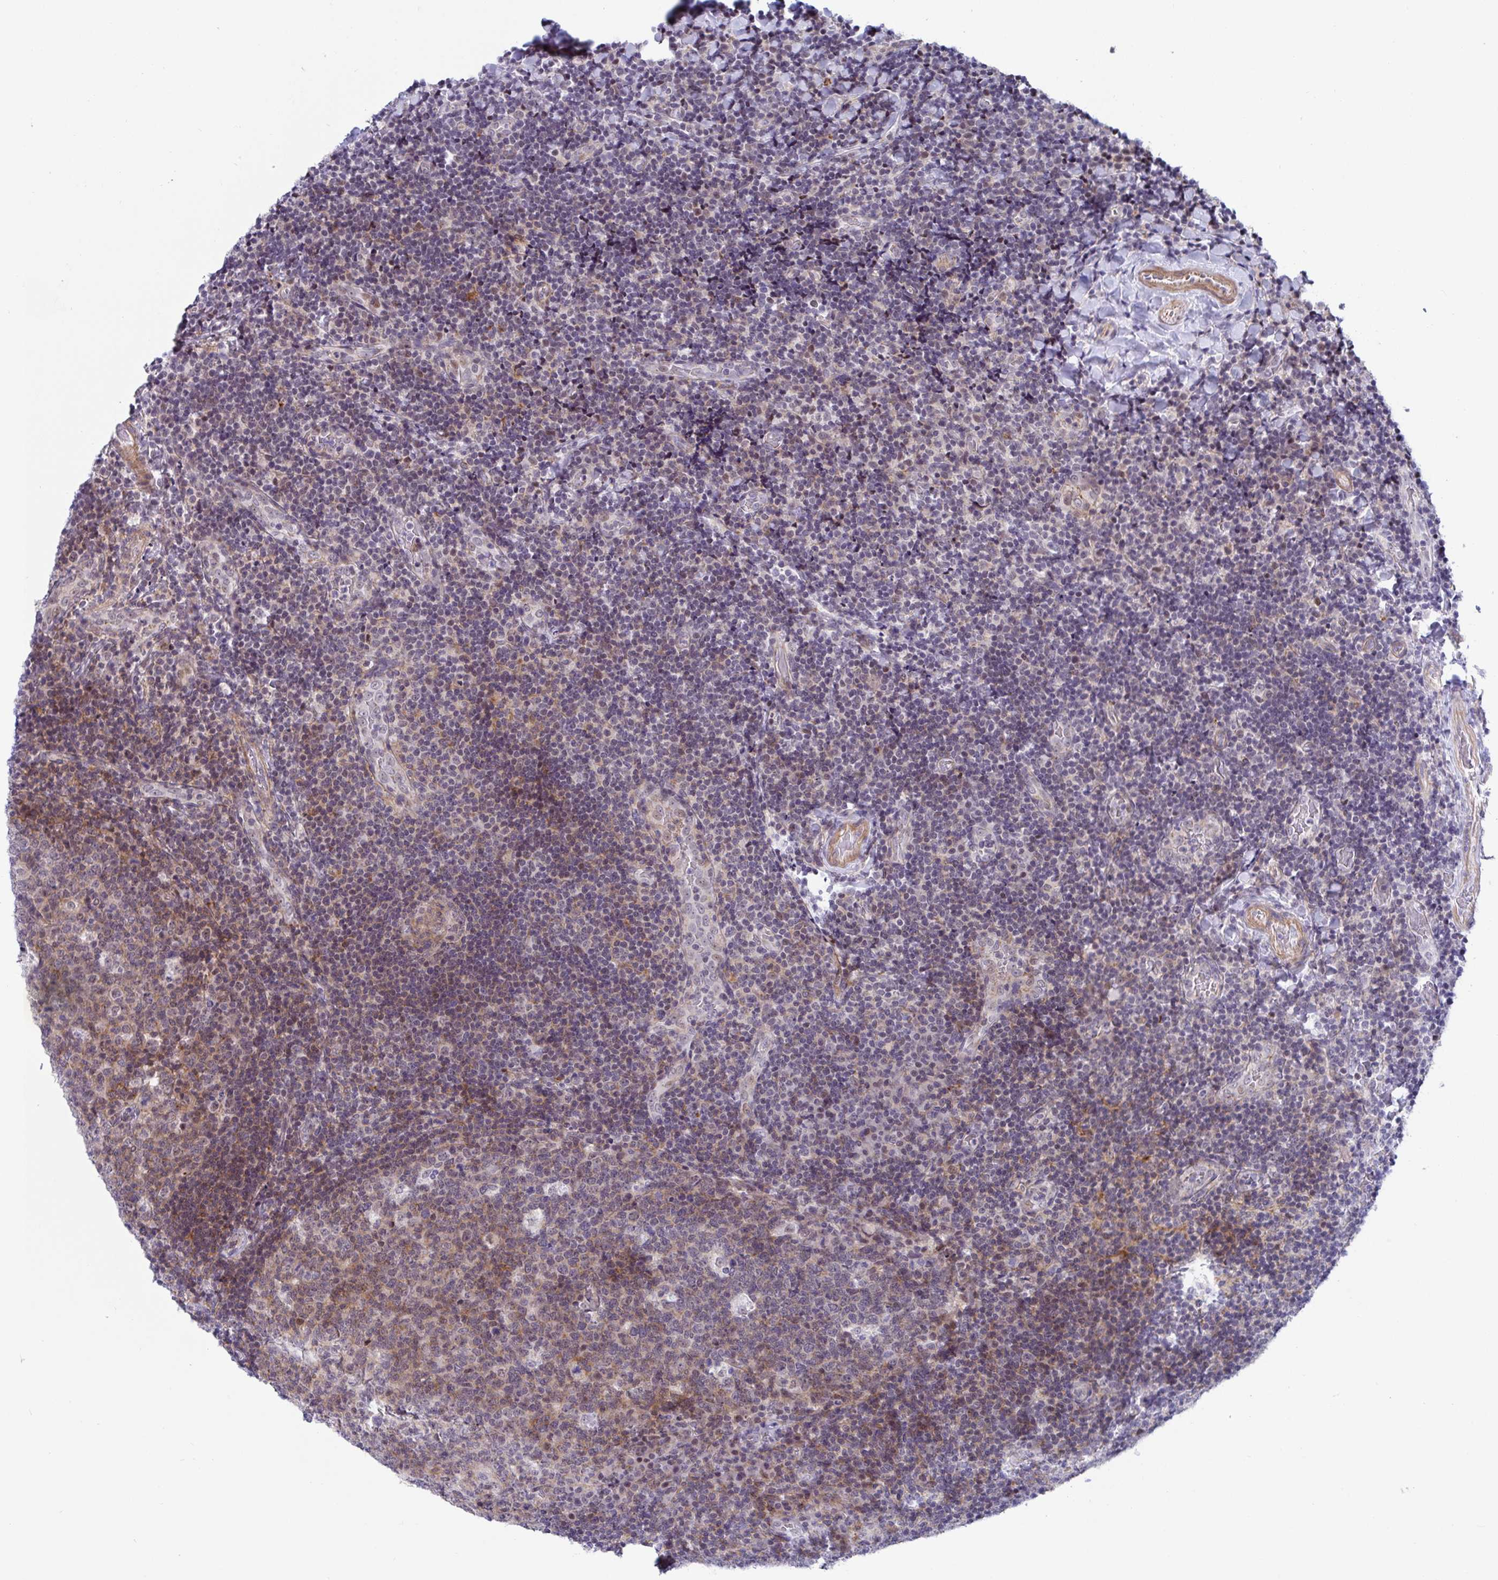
{"staining": {"intensity": "weak", "quantity": "25%-75%", "location": "cytoplasmic/membranous,nuclear"}, "tissue": "tonsil", "cell_type": "Germinal center cells", "image_type": "normal", "snomed": [{"axis": "morphology", "description": "Normal tissue, NOS"}, {"axis": "topography", "description": "Tonsil"}], "caption": "Germinal center cells demonstrate weak cytoplasmic/membranous,nuclear expression in about 25%-75% of cells in benign tonsil.", "gene": "WDR72", "patient": {"sex": "male", "age": 17}}